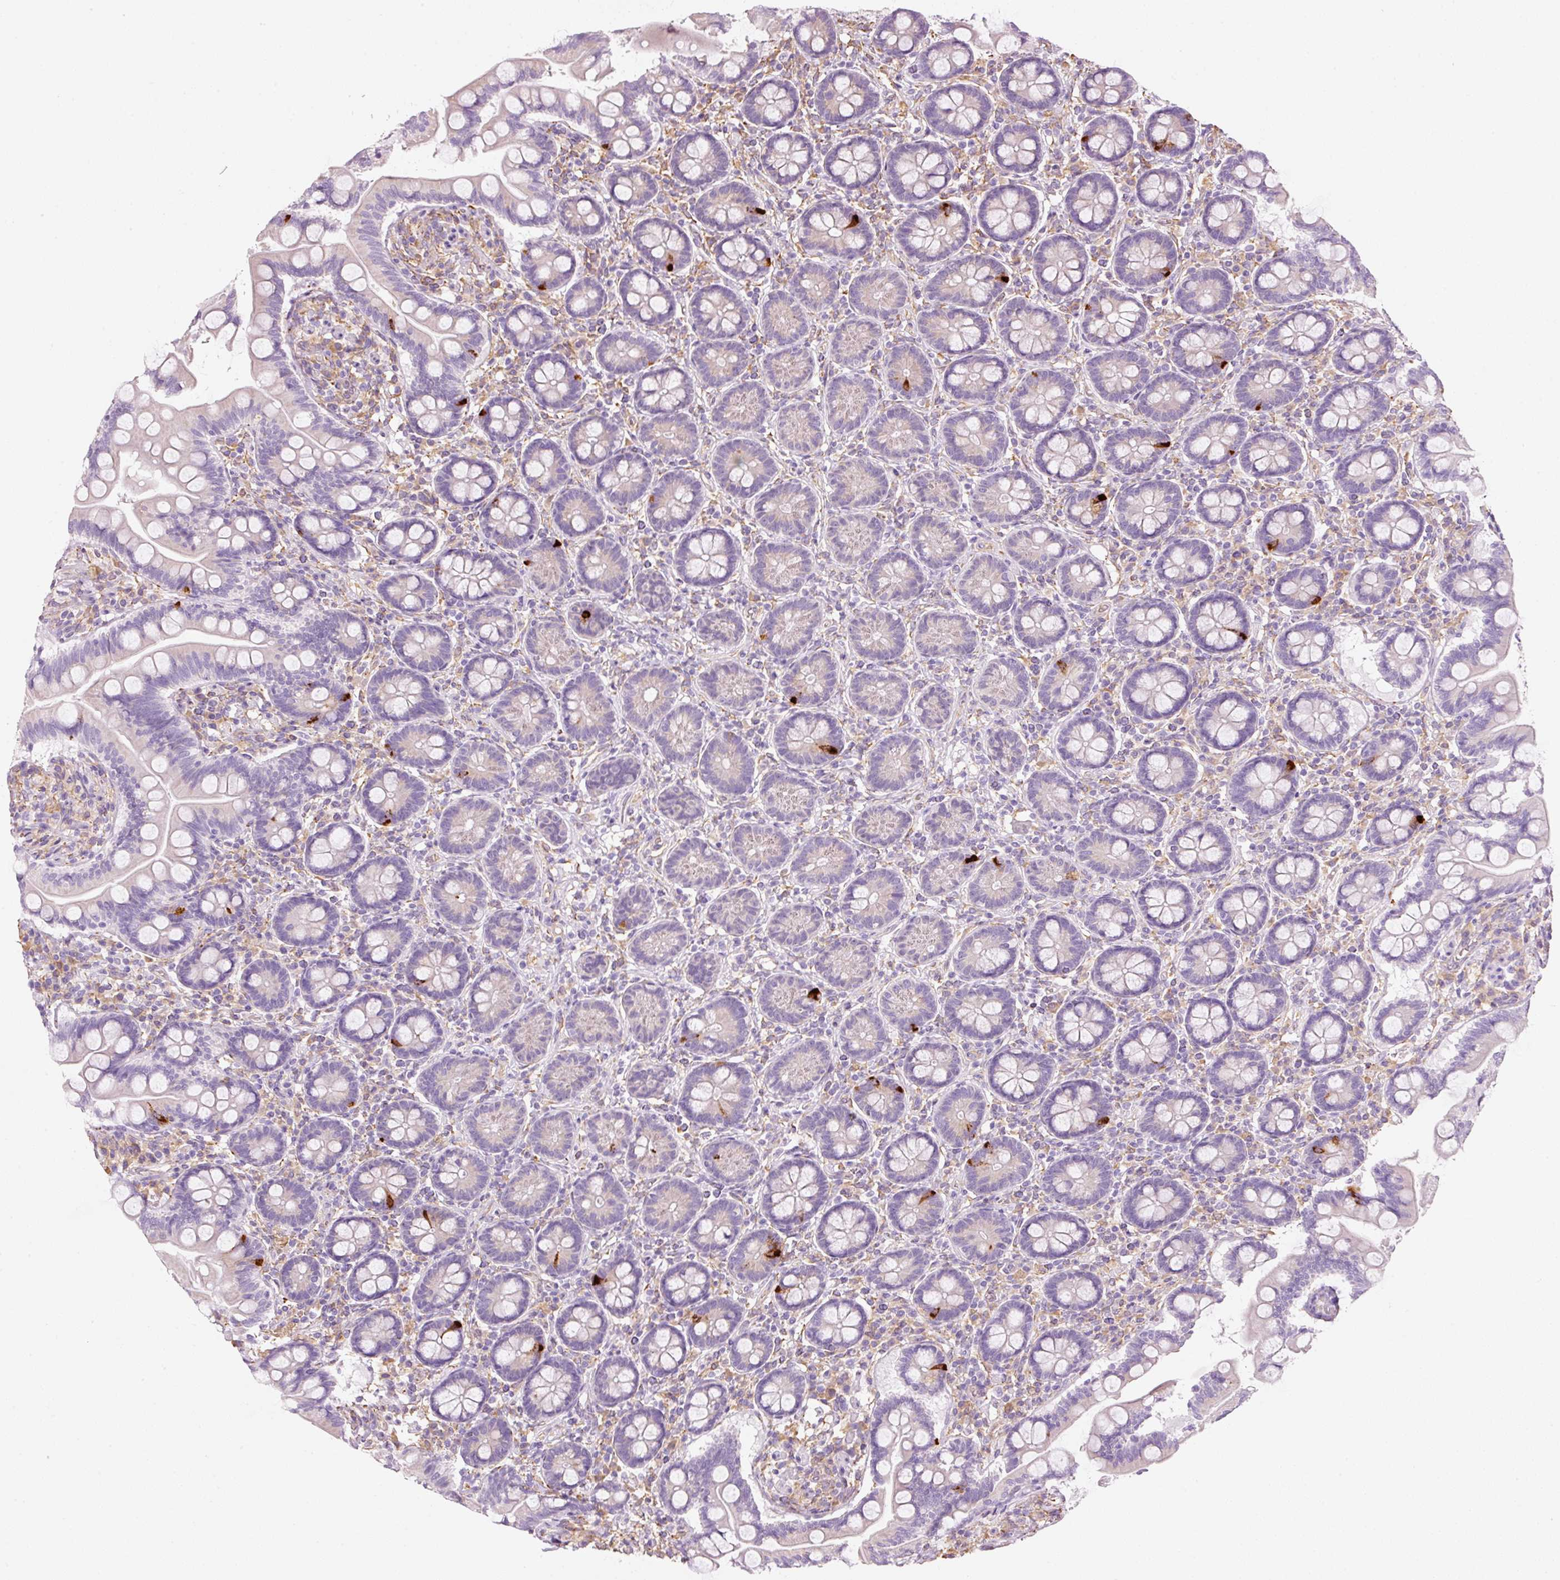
{"staining": {"intensity": "strong", "quantity": "<25%", "location": "cytoplasmic/membranous"}, "tissue": "small intestine", "cell_type": "Glandular cells", "image_type": "normal", "snomed": [{"axis": "morphology", "description": "Normal tissue, NOS"}, {"axis": "topography", "description": "Small intestine"}], "caption": "Protein expression analysis of benign small intestine demonstrates strong cytoplasmic/membranous positivity in about <25% of glandular cells.", "gene": "GCG", "patient": {"sex": "female", "age": 64}}